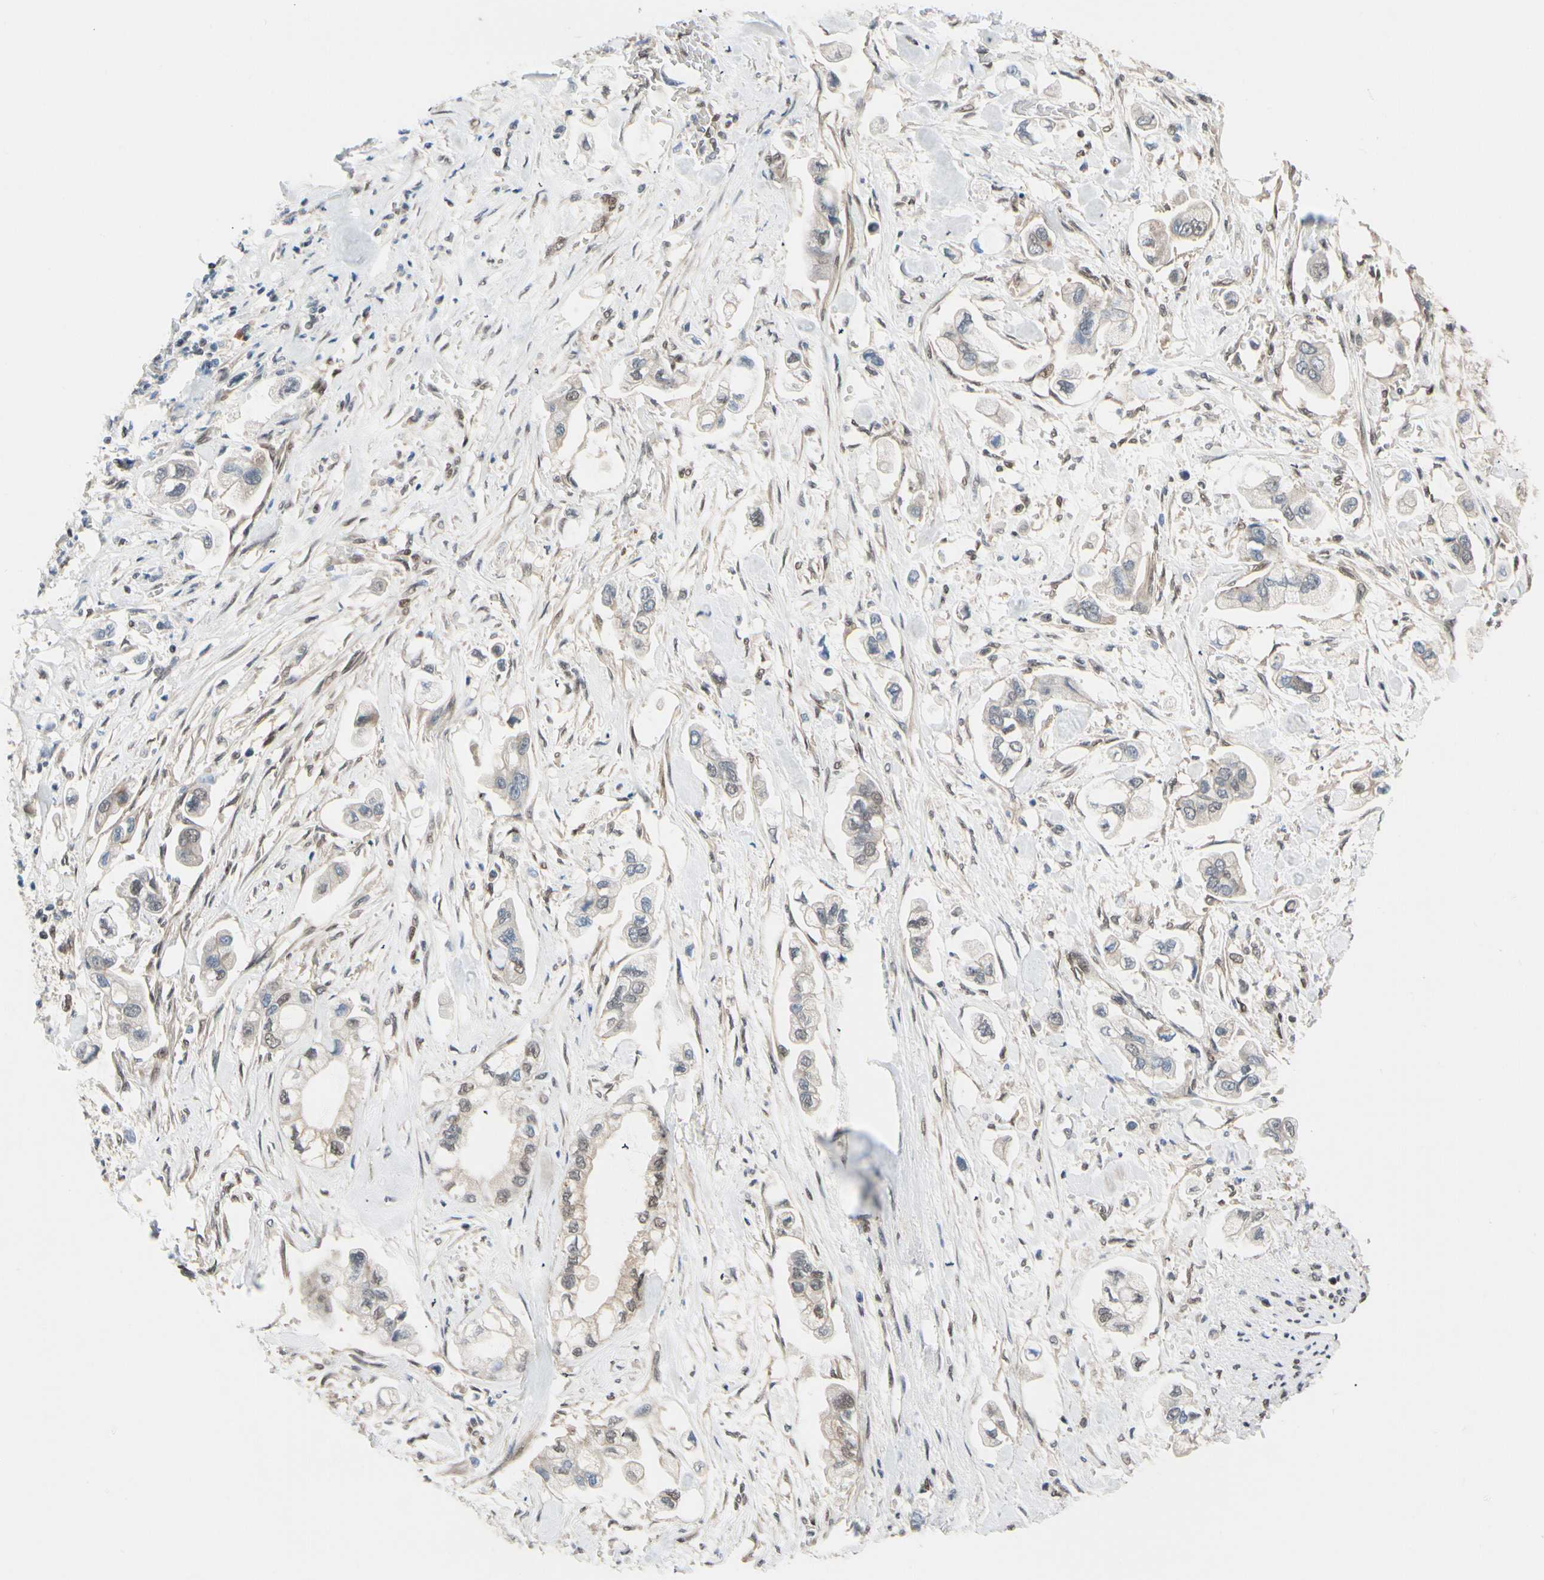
{"staining": {"intensity": "weak", "quantity": "<25%", "location": "nuclear"}, "tissue": "stomach cancer", "cell_type": "Tumor cells", "image_type": "cancer", "snomed": [{"axis": "morphology", "description": "Adenocarcinoma, NOS"}, {"axis": "topography", "description": "Stomach"}], "caption": "Human adenocarcinoma (stomach) stained for a protein using immunohistochemistry (IHC) demonstrates no positivity in tumor cells.", "gene": "TAF4", "patient": {"sex": "male", "age": 62}}